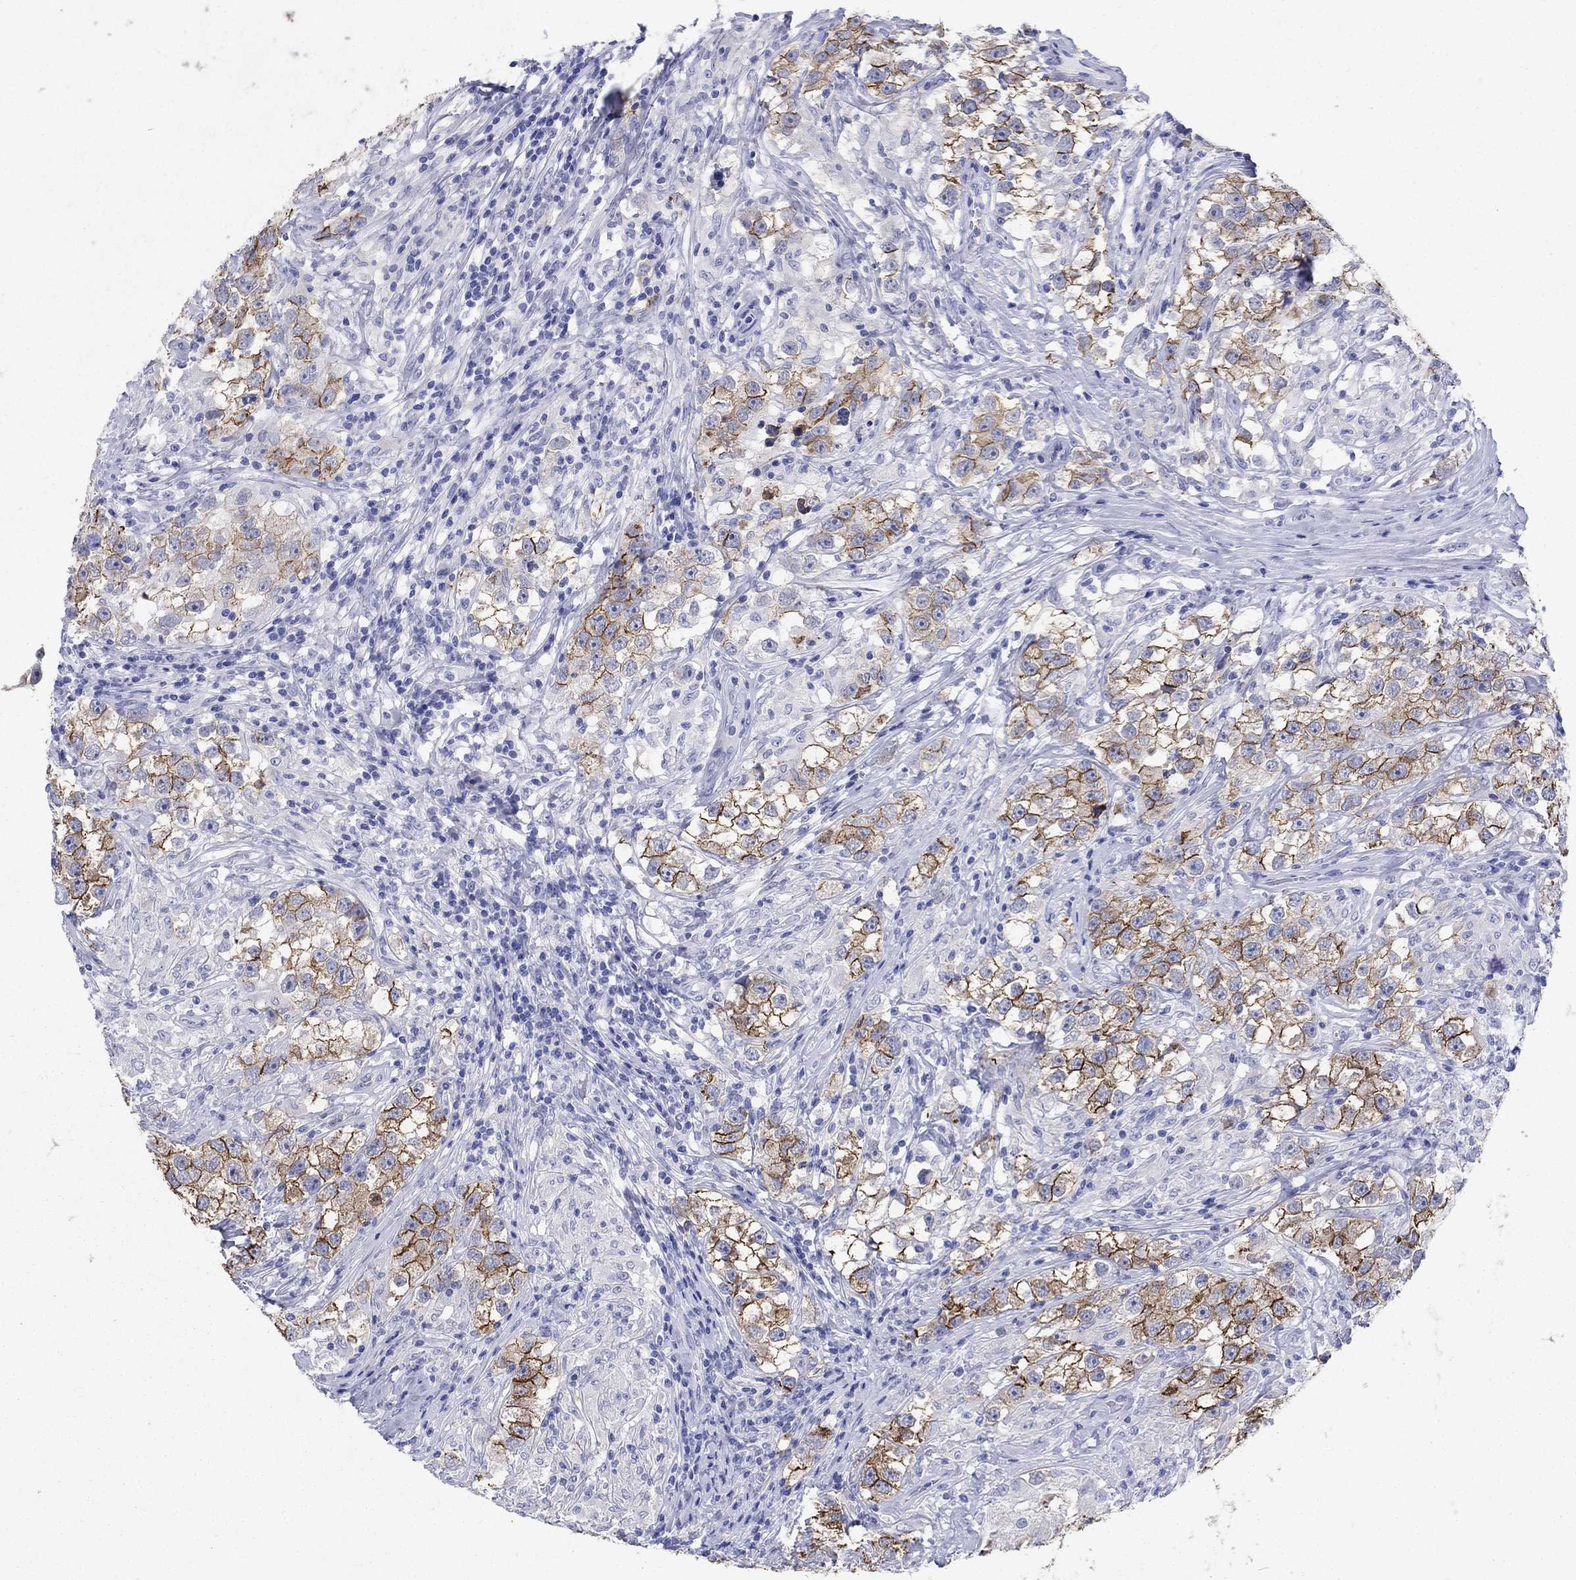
{"staining": {"intensity": "strong", "quantity": "25%-75%", "location": "cytoplasmic/membranous"}, "tissue": "testis cancer", "cell_type": "Tumor cells", "image_type": "cancer", "snomed": [{"axis": "morphology", "description": "Seminoma, NOS"}, {"axis": "topography", "description": "Testis"}], "caption": "This histopathology image reveals IHC staining of human testis cancer, with high strong cytoplasmic/membranous expression in about 25%-75% of tumor cells.", "gene": "ERICH3", "patient": {"sex": "male", "age": 46}}